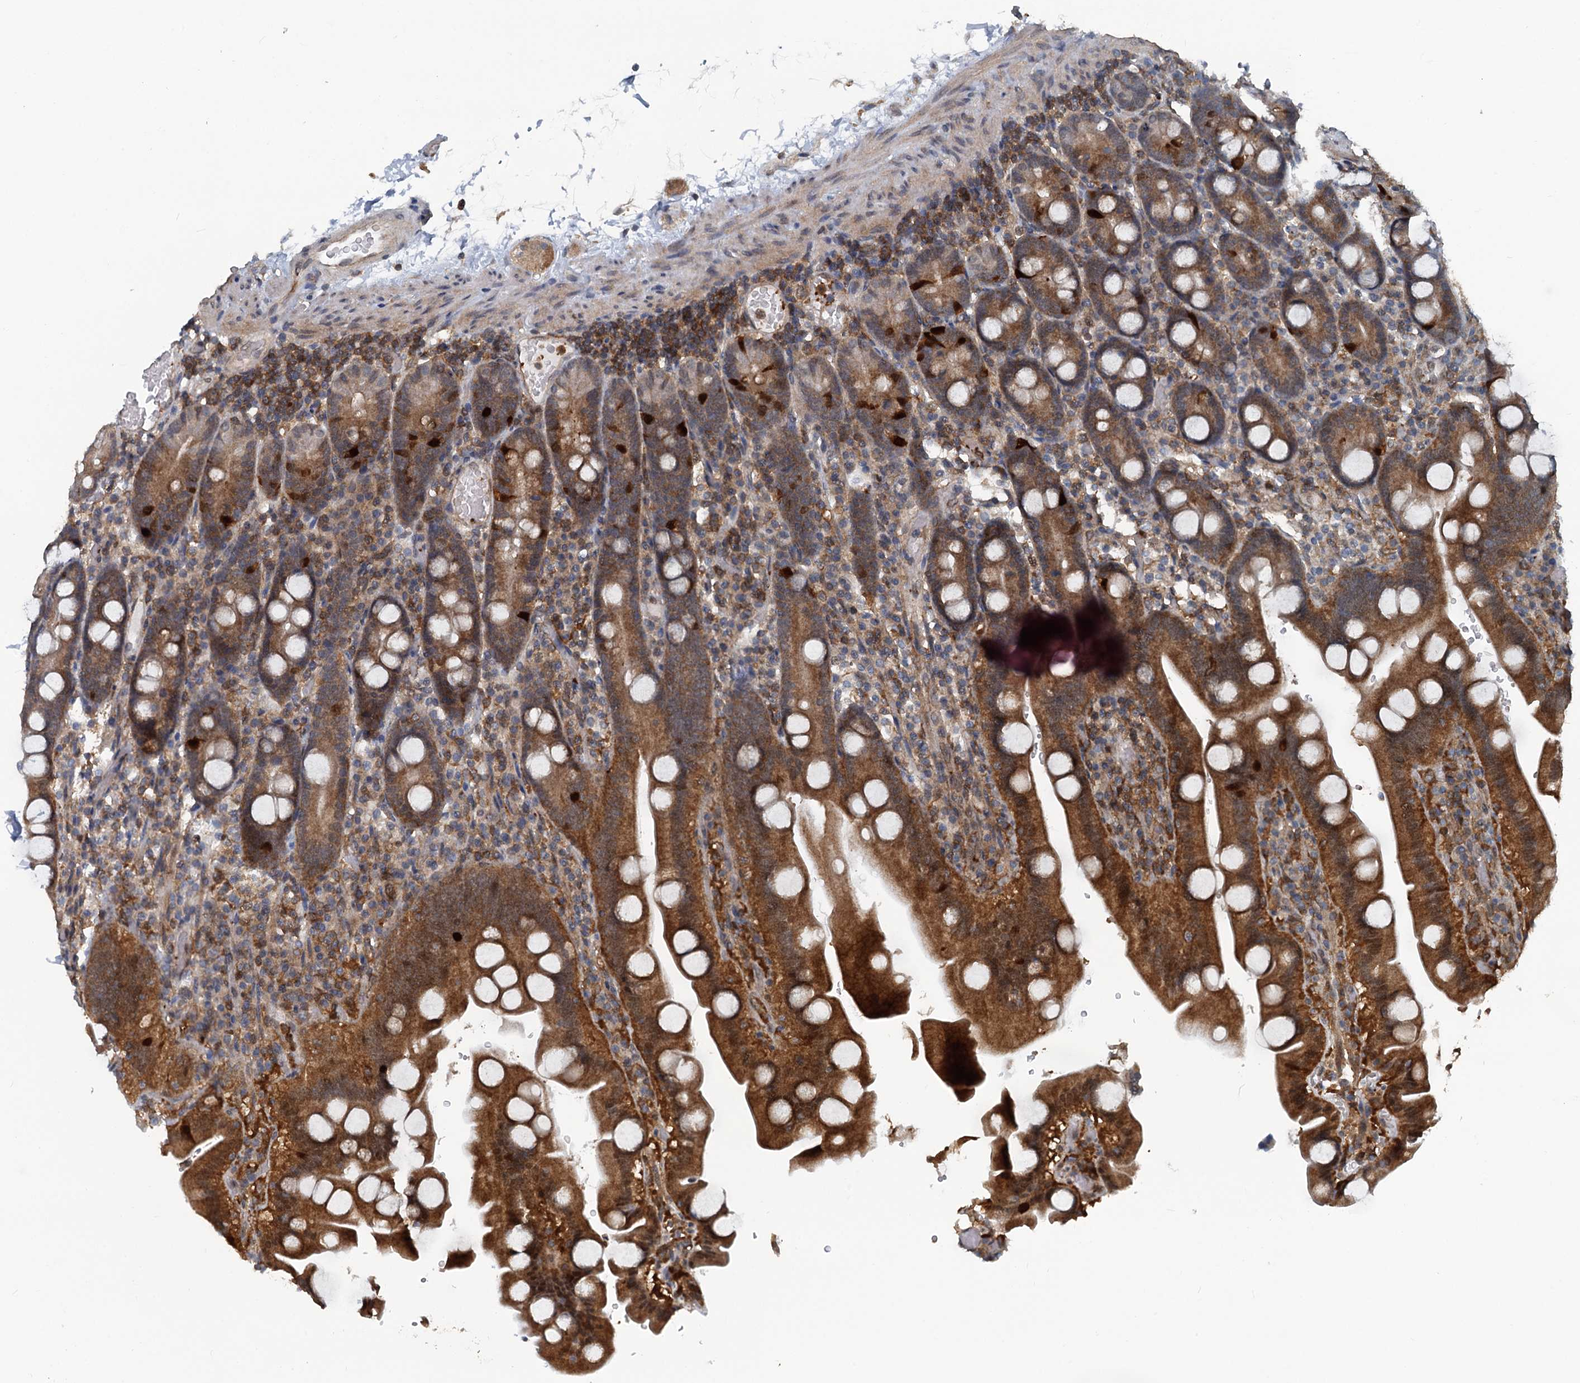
{"staining": {"intensity": "moderate", "quantity": ">75%", "location": "cytoplasmic/membranous"}, "tissue": "duodenum", "cell_type": "Glandular cells", "image_type": "normal", "snomed": [{"axis": "morphology", "description": "Normal tissue, NOS"}, {"axis": "topography", "description": "Duodenum"}], "caption": "High-magnification brightfield microscopy of benign duodenum stained with DAB (brown) and counterstained with hematoxylin (blue). glandular cells exhibit moderate cytoplasmic/membranous staining is present in about>75% of cells.", "gene": "GCLM", "patient": {"sex": "male", "age": 55}}